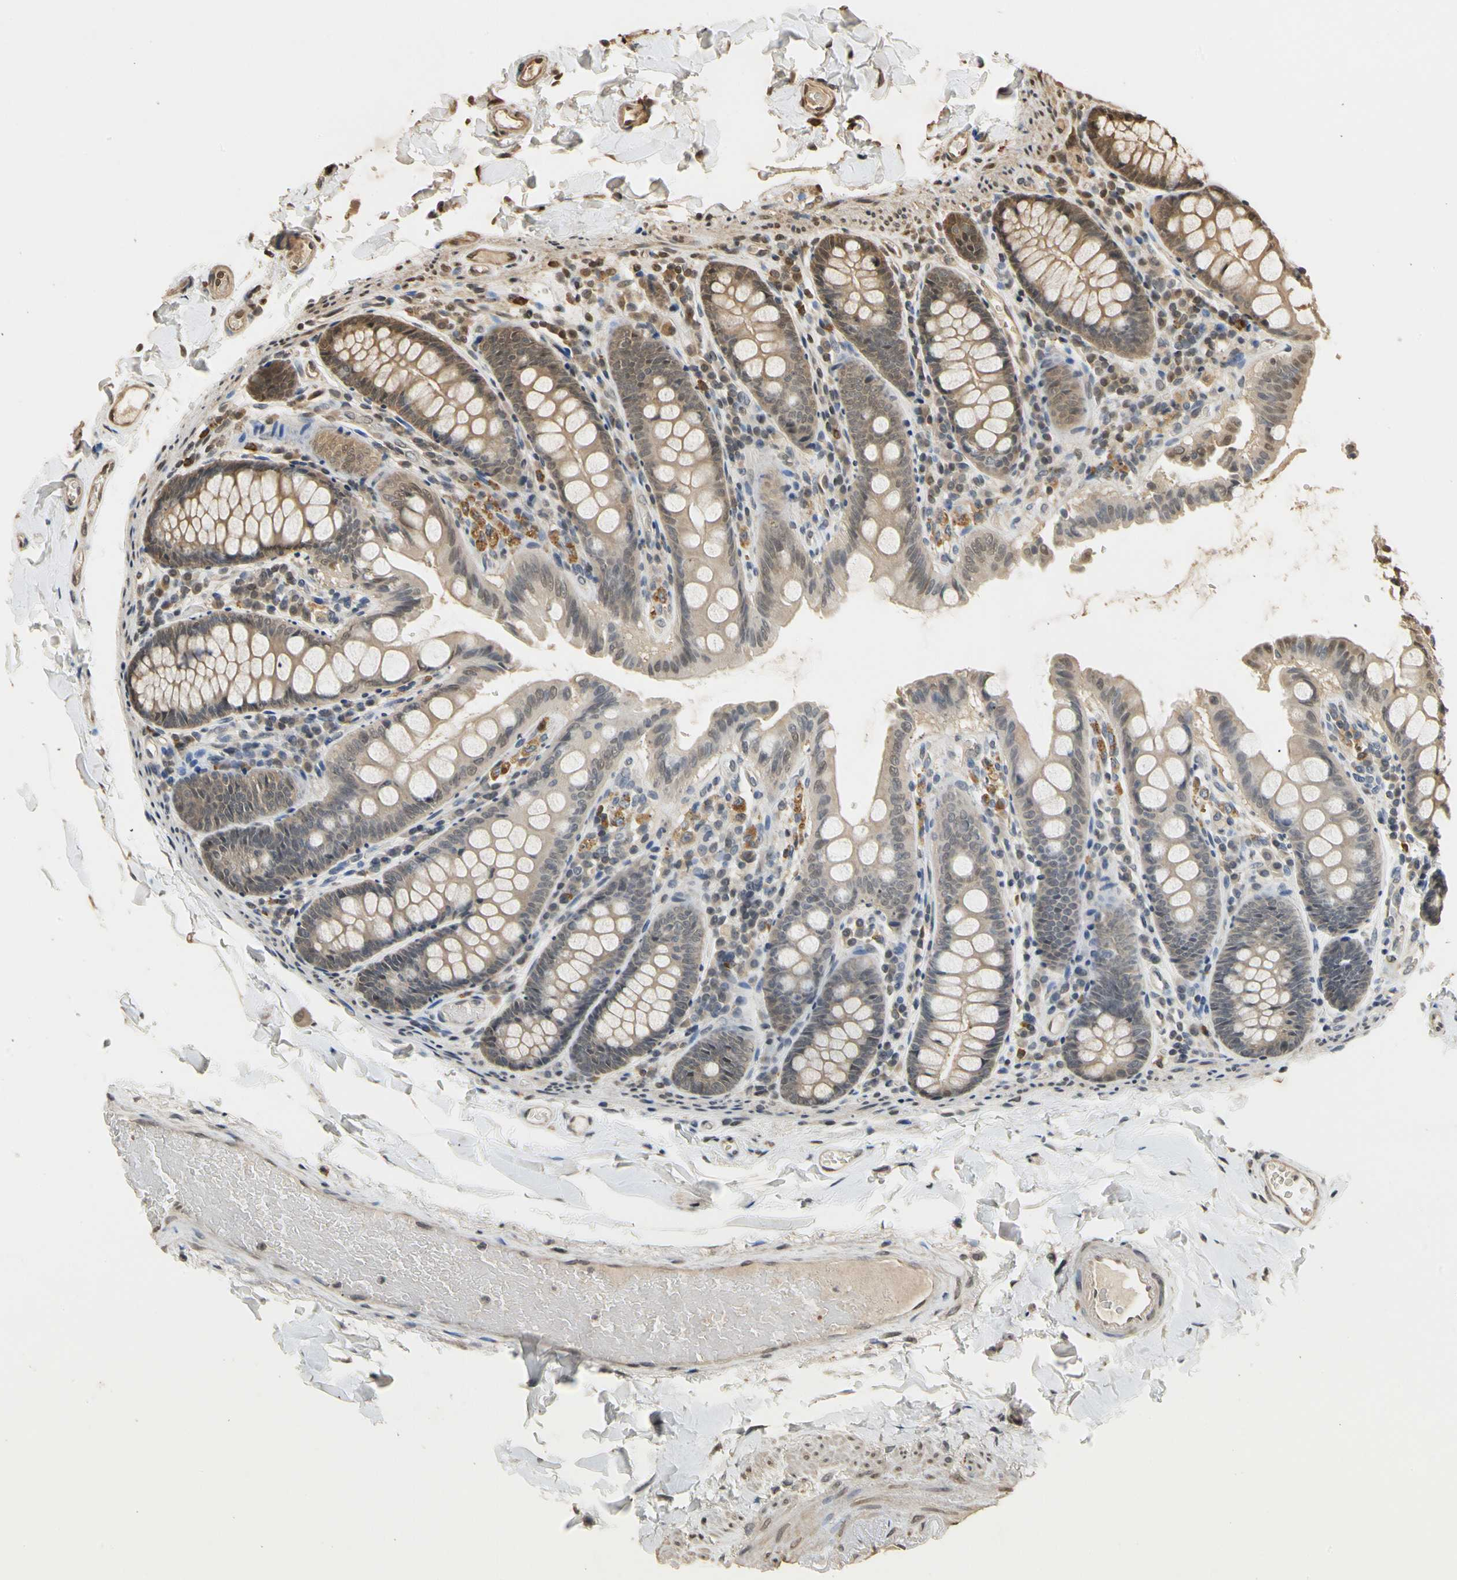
{"staining": {"intensity": "weak", "quantity": ">75%", "location": "cytoplasmic/membranous,nuclear"}, "tissue": "colon", "cell_type": "Endothelial cells", "image_type": "normal", "snomed": [{"axis": "morphology", "description": "Normal tissue, NOS"}, {"axis": "topography", "description": "Colon"}], "caption": "Immunohistochemistry image of normal colon stained for a protein (brown), which demonstrates low levels of weak cytoplasmic/membranous,nuclear staining in approximately >75% of endothelial cells.", "gene": "SOD1", "patient": {"sex": "female", "age": 61}}